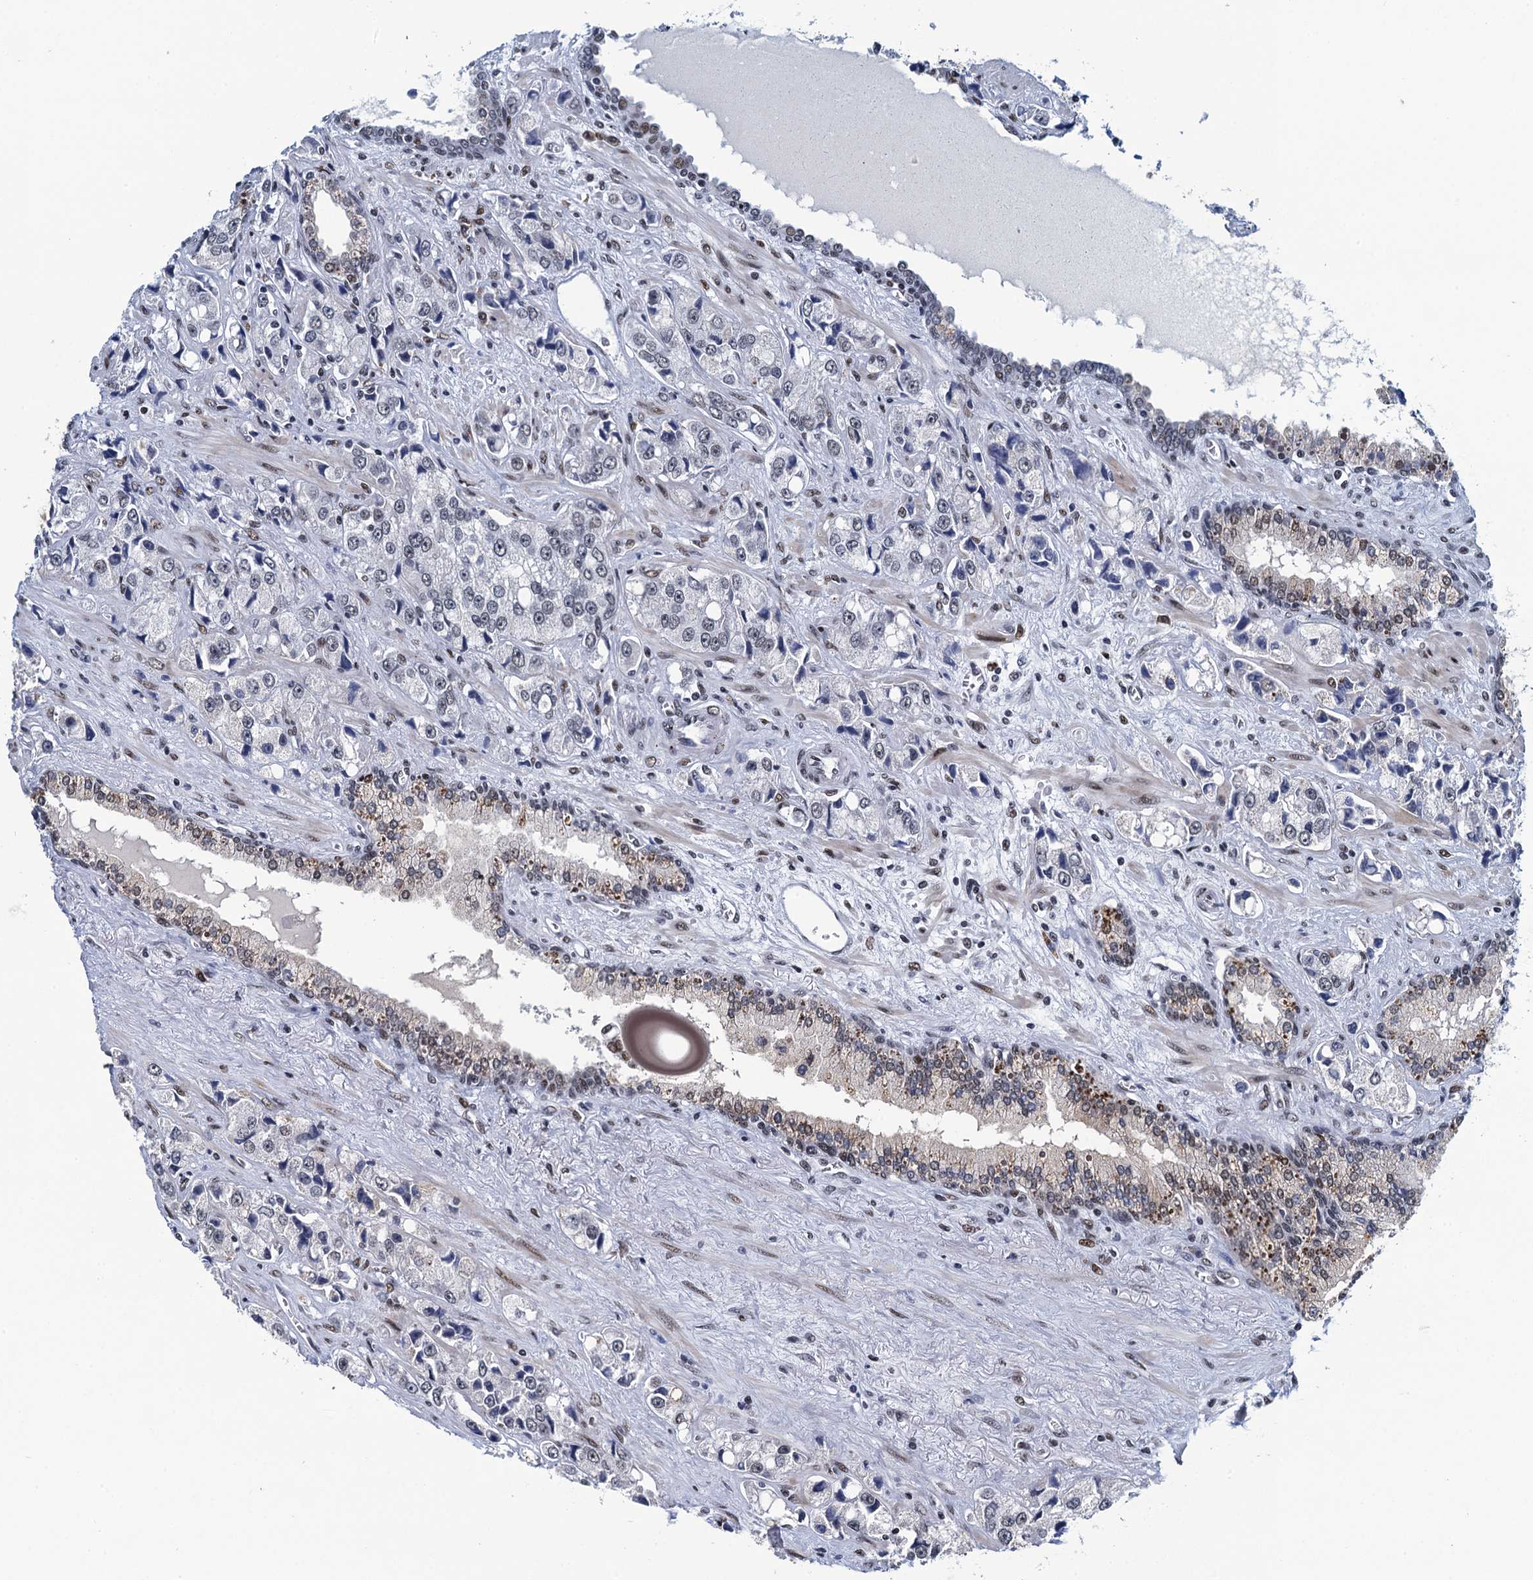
{"staining": {"intensity": "weak", "quantity": "<25%", "location": "nuclear"}, "tissue": "prostate cancer", "cell_type": "Tumor cells", "image_type": "cancer", "snomed": [{"axis": "morphology", "description": "Adenocarcinoma, High grade"}, {"axis": "topography", "description": "Prostate"}], "caption": "Human prostate cancer (adenocarcinoma (high-grade)) stained for a protein using immunohistochemistry (IHC) shows no positivity in tumor cells.", "gene": "HNRNPUL2", "patient": {"sex": "male", "age": 74}}